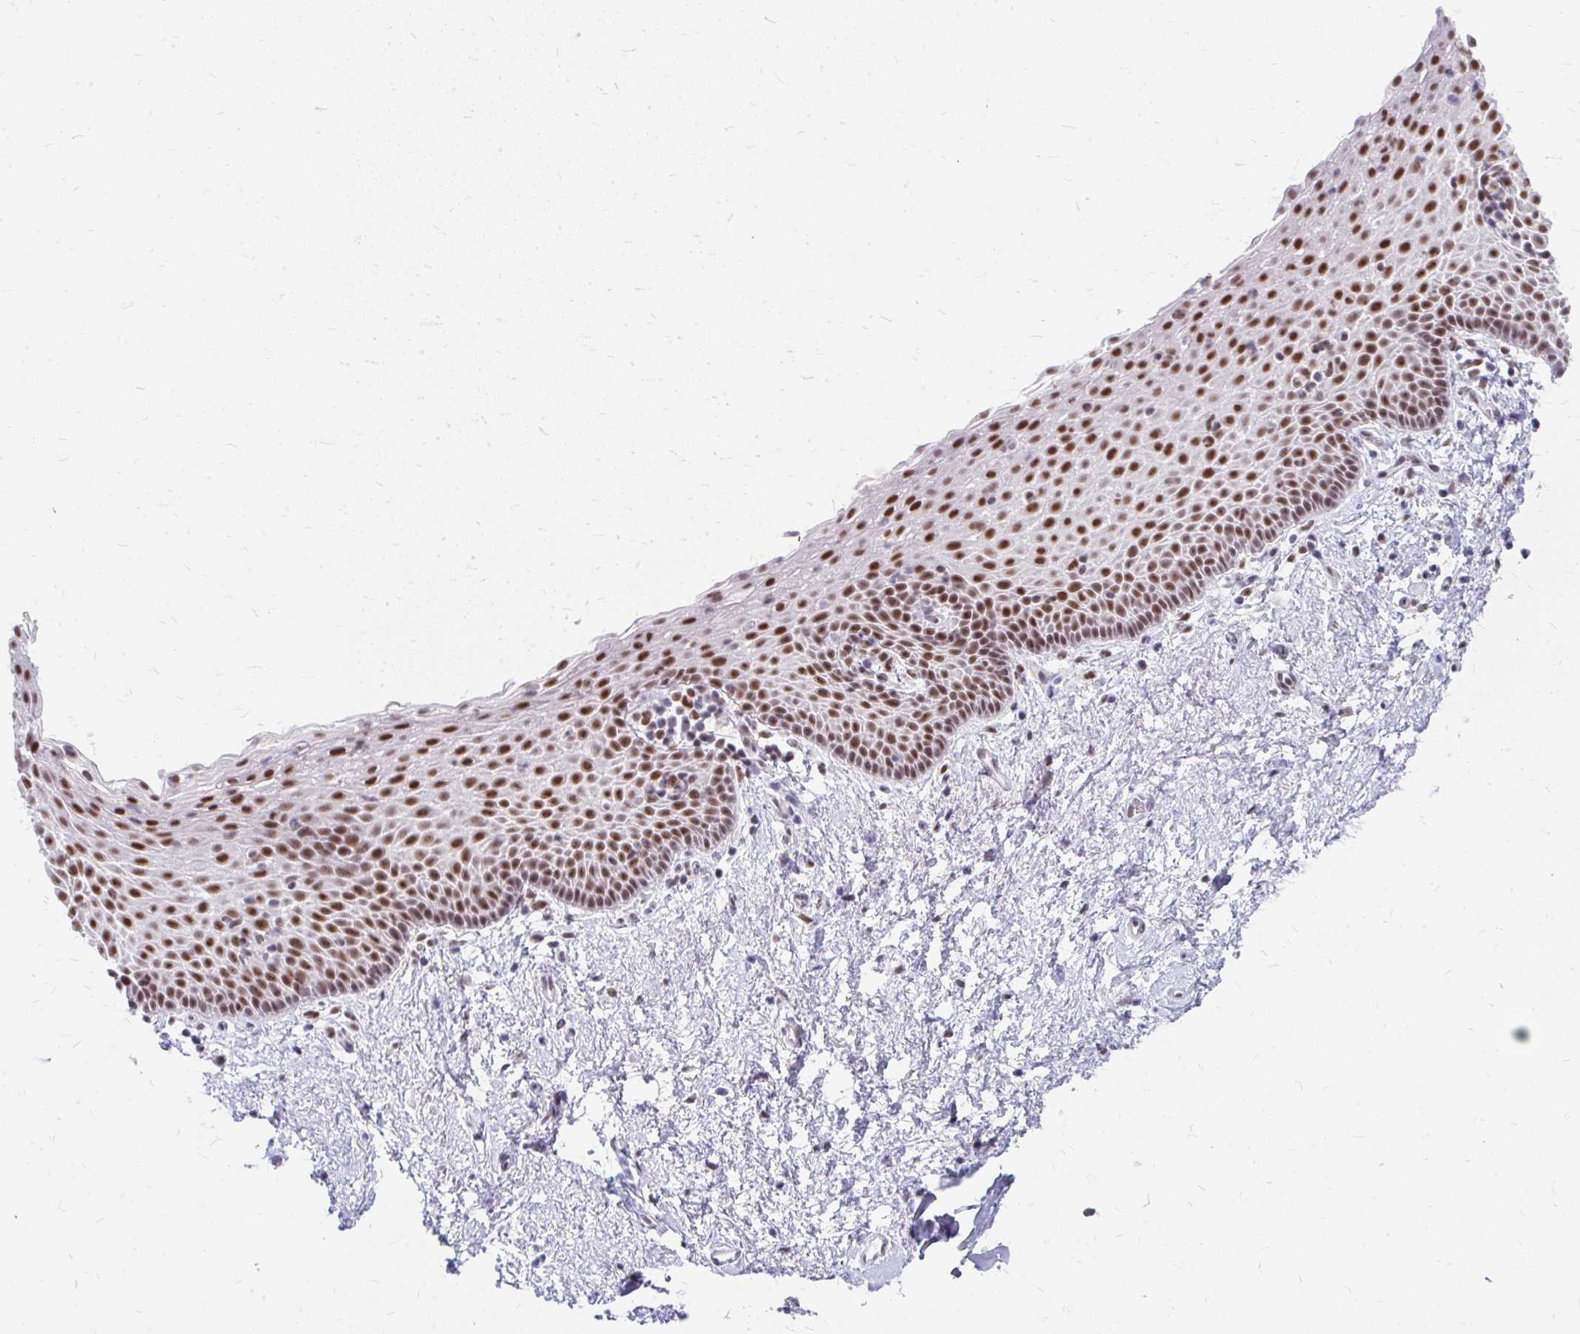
{"staining": {"intensity": "strong", "quantity": ">75%", "location": "nuclear"}, "tissue": "vagina", "cell_type": "Squamous epithelial cells", "image_type": "normal", "snomed": [{"axis": "morphology", "description": "Normal tissue, NOS"}, {"axis": "topography", "description": "Vagina"}], "caption": "This photomicrograph shows immunohistochemistry staining of unremarkable vagina, with high strong nuclear positivity in about >75% of squamous epithelial cells.", "gene": "GTF2H1", "patient": {"sex": "female", "age": 61}}